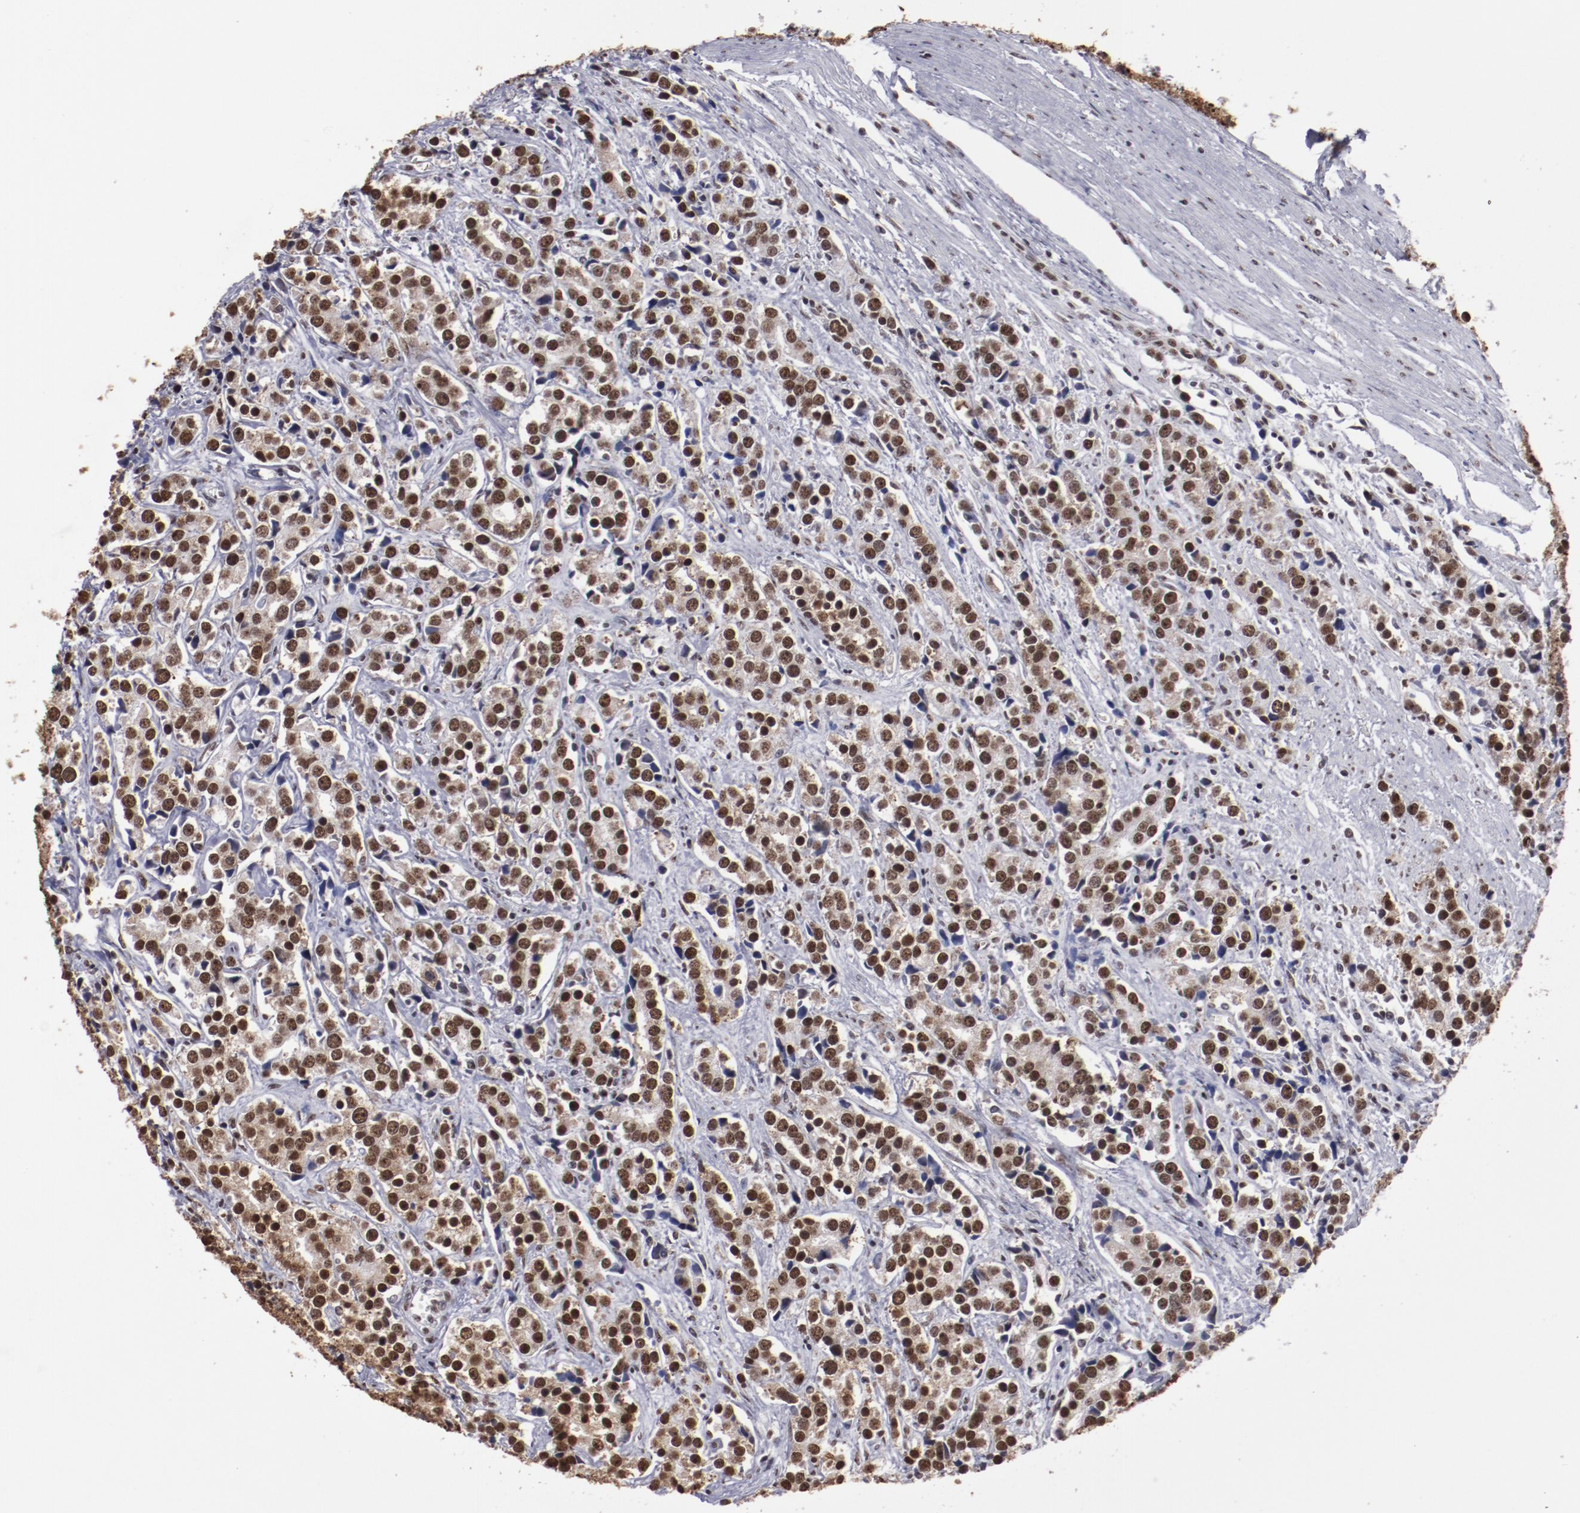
{"staining": {"intensity": "strong", "quantity": ">75%", "location": "nuclear"}, "tissue": "prostate cancer", "cell_type": "Tumor cells", "image_type": "cancer", "snomed": [{"axis": "morphology", "description": "Adenocarcinoma, High grade"}, {"axis": "topography", "description": "Prostate"}], "caption": "DAB (3,3'-diaminobenzidine) immunohistochemical staining of prostate cancer displays strong nuclear protein expression in about >75% of tumor cells.", "gene": "HNRNPA2B1", "patient": {"sex": "male", "age": 71}}